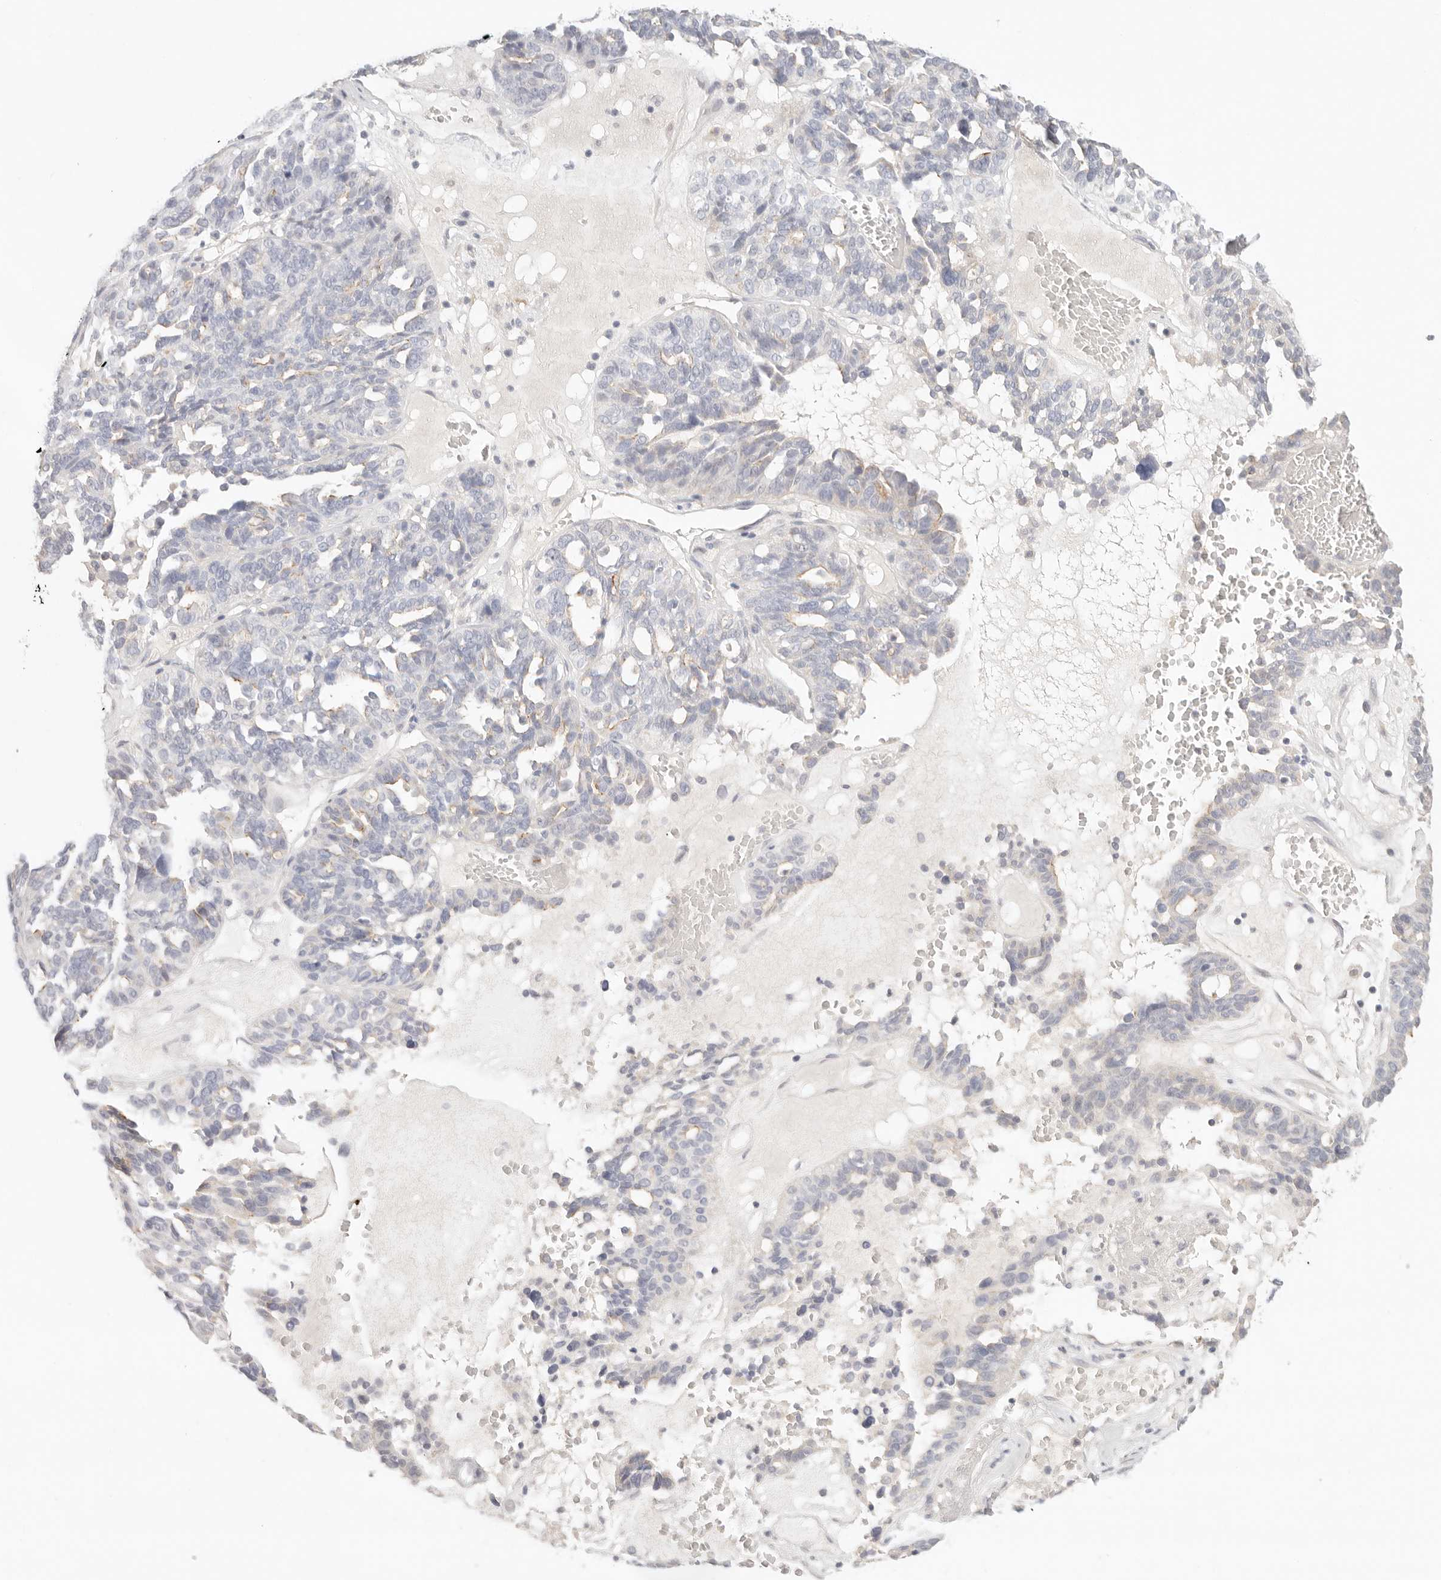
{"staining": {"intensity": "negative", "quantity": "none", "location": "none"}, "tissue": "ovarian cancer", "cell_type": "Tumor cells", "image_type": "cancer", "snomed": [{"axis": "morphology", "description": "Cystadenocarcinoma, serous, NOS"}, {"axis": "topography", "description": "Ovary"}], "caption": "Tumor cells are negative for protein expression in human ovarian serous cystadenocarcinoma. (DAB IHC, high magnification).", "gene": "CEP120", "patient": {"sex": "female", "age": 59}}